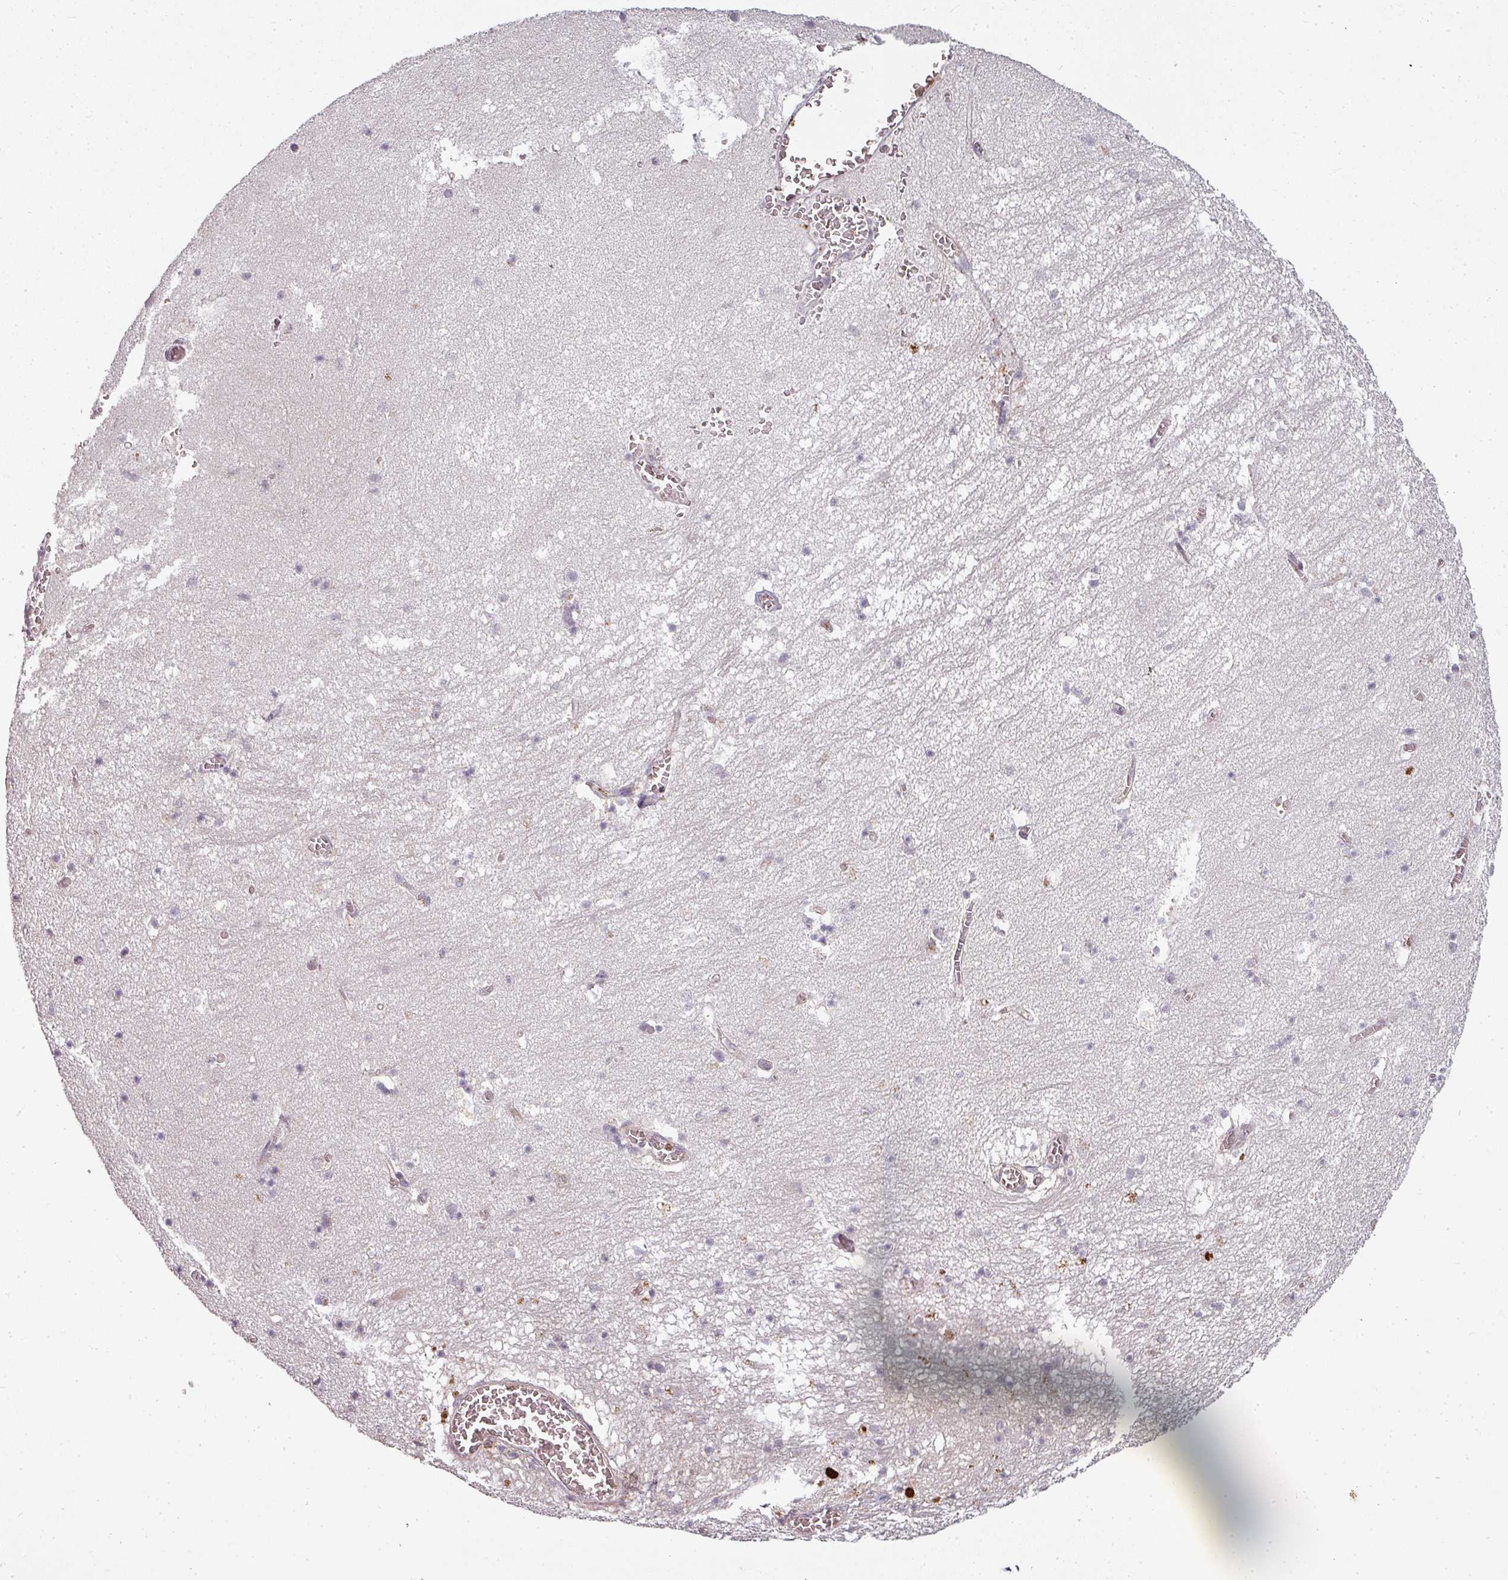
{"staining": {"intensity": "negative", "quantity": "none", "location": "none"}, "tissue": "hippocampus", "cell_type": "Glial cells", "image_type": "normal", "snomed": [{"axis": "morphology", "description": "Normal tissue, NOS"}, {"axis": "topography", "description": "Hippocampus"}], "caption": "Protein analysis of unremarkable hippocampus shows no significant staining in glial cells.", "gene": "CLIC1", "patient": {"sex": "female", "age": 64}}